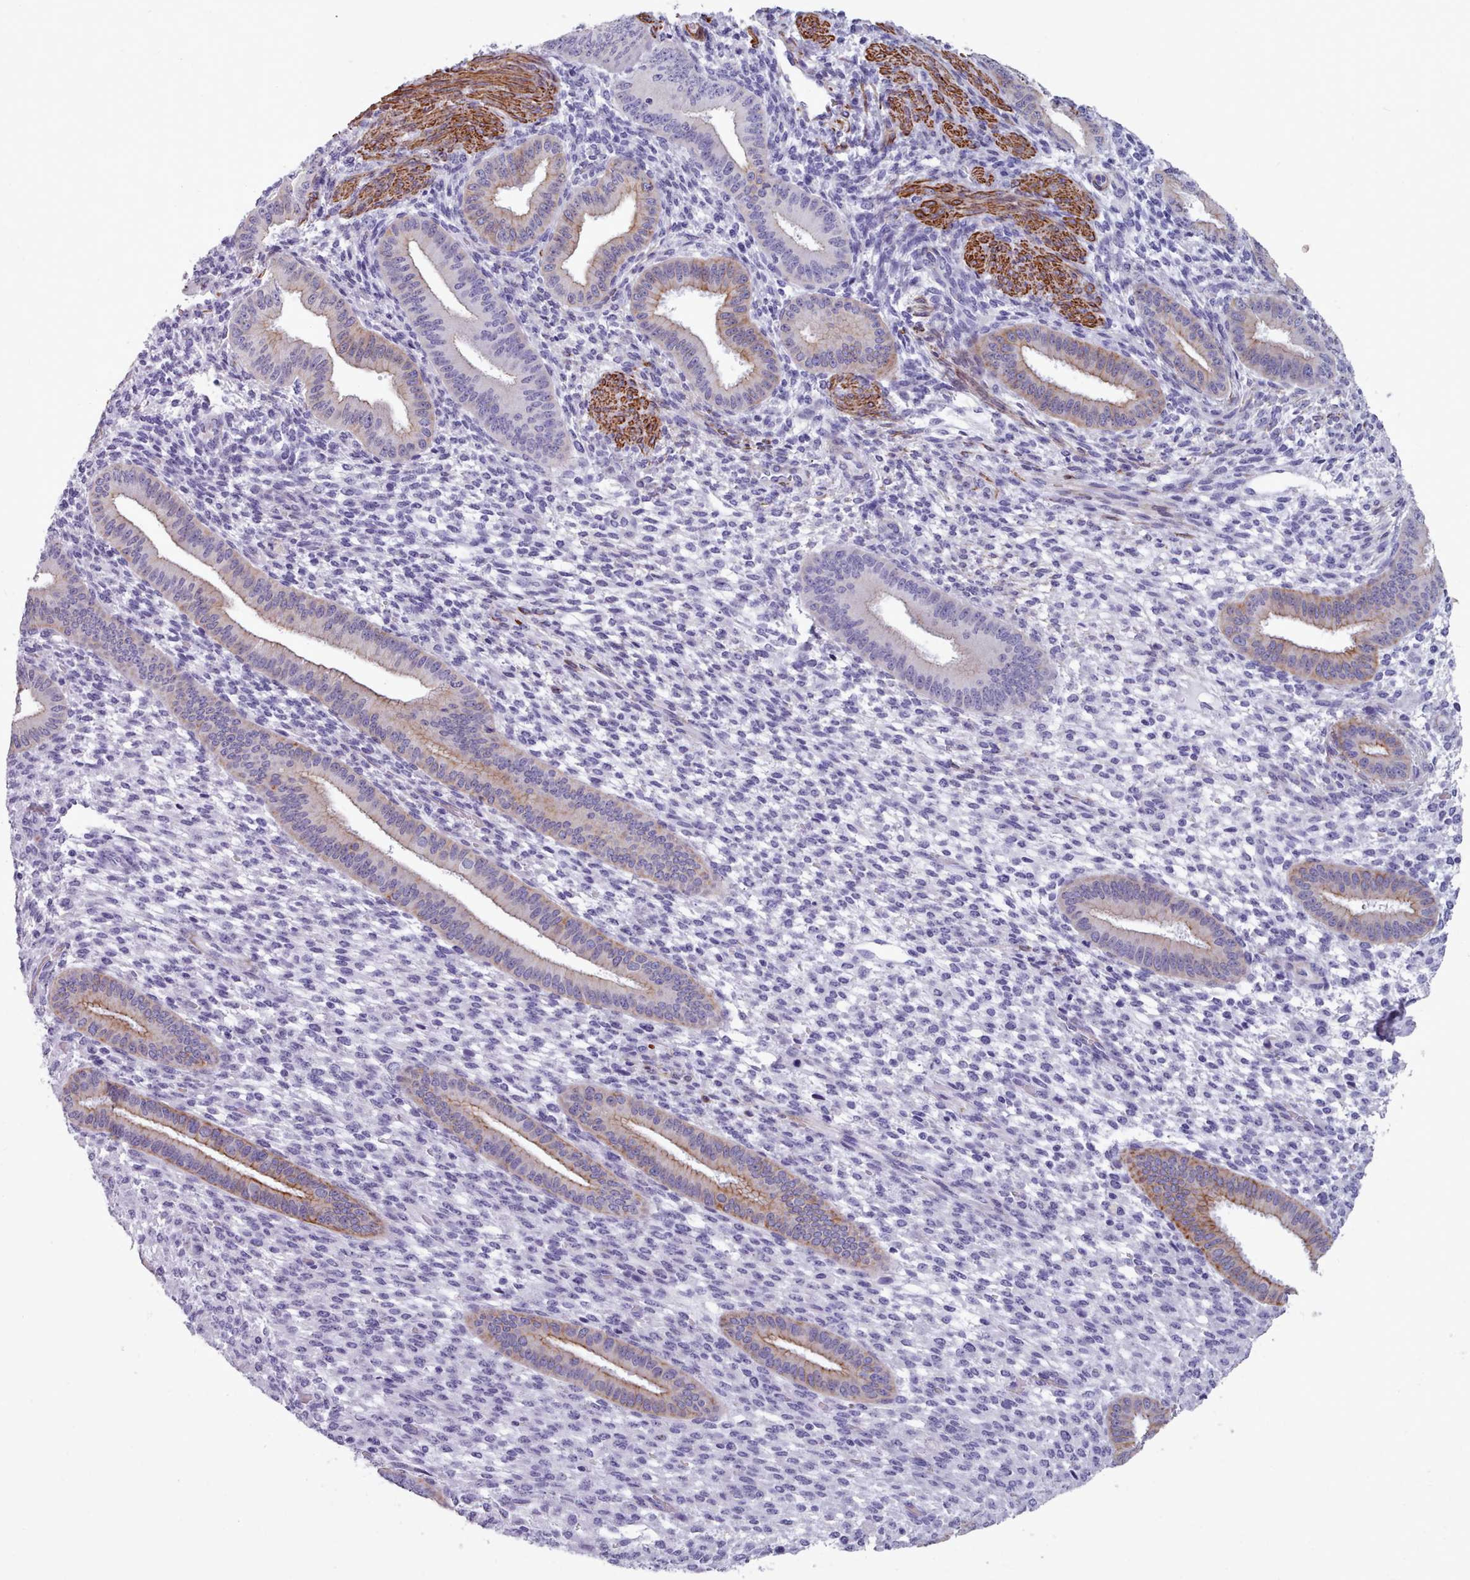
{"staining": {"intensity": "negative", "quantity": "none", "location": "none"}, "tissue": "endometrium", "cell_type": "Cells in endometrial stroma", "image_type": "normal", "snomed": [{"axis": "morphology", "description": "Normal tissue, NOS"}, {"axis": "topography", "description": "Endometrium"}], "caption": "DAB (3,3'-diaminobenzidine) immunohistochemical staining of normal endometrium demonstrates no significant staining in cells in endometrial stroma.", "gene": "FPGS", "patient": {"sex": "female", "age": 36}}